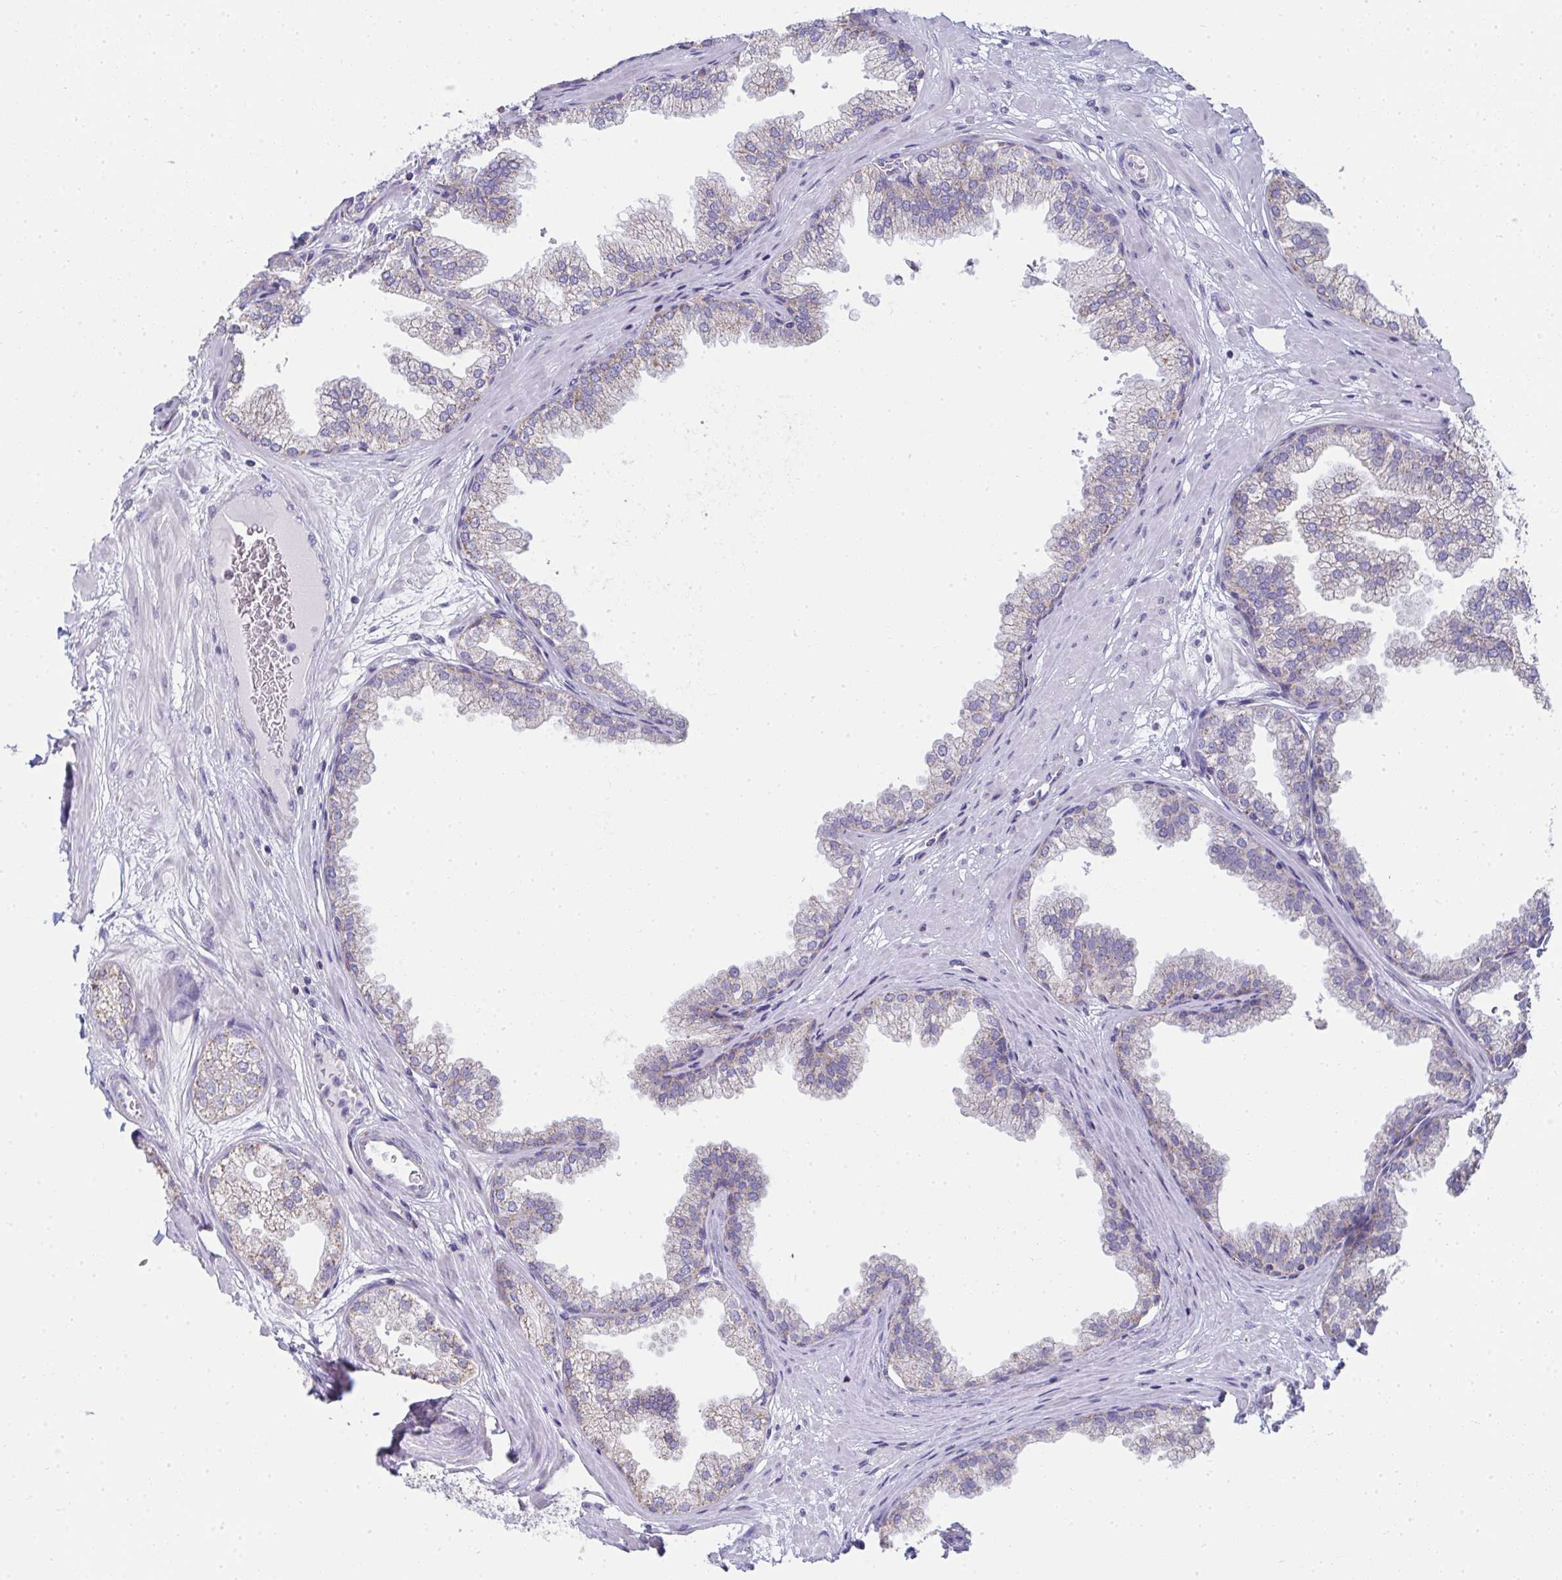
{"staining": {"intensity": "weak", "quantity": "<25%", "location": "cytoplasmic/membranous"}, "tissue": "prostate", "cell_type": "Glandular cells", "image_type": "normal", "snomed": [{"axis": "morphology", "description": "Normal tissue, NOS"}, {"axis": "topography", "description": "Prostate"}], "caption": "Immunohistochemistry of normal prostate exhibits no positivity in glandular cells. The staining was performed using DAB (3,3'-diaminobenzidine) to visualize the protein expression in brown, while the nuclei were stained in blue with hematoxylin (Magnification: 20x).", "gene": "SLC6A1", "patient": {"sex": "male", "age": 37}}